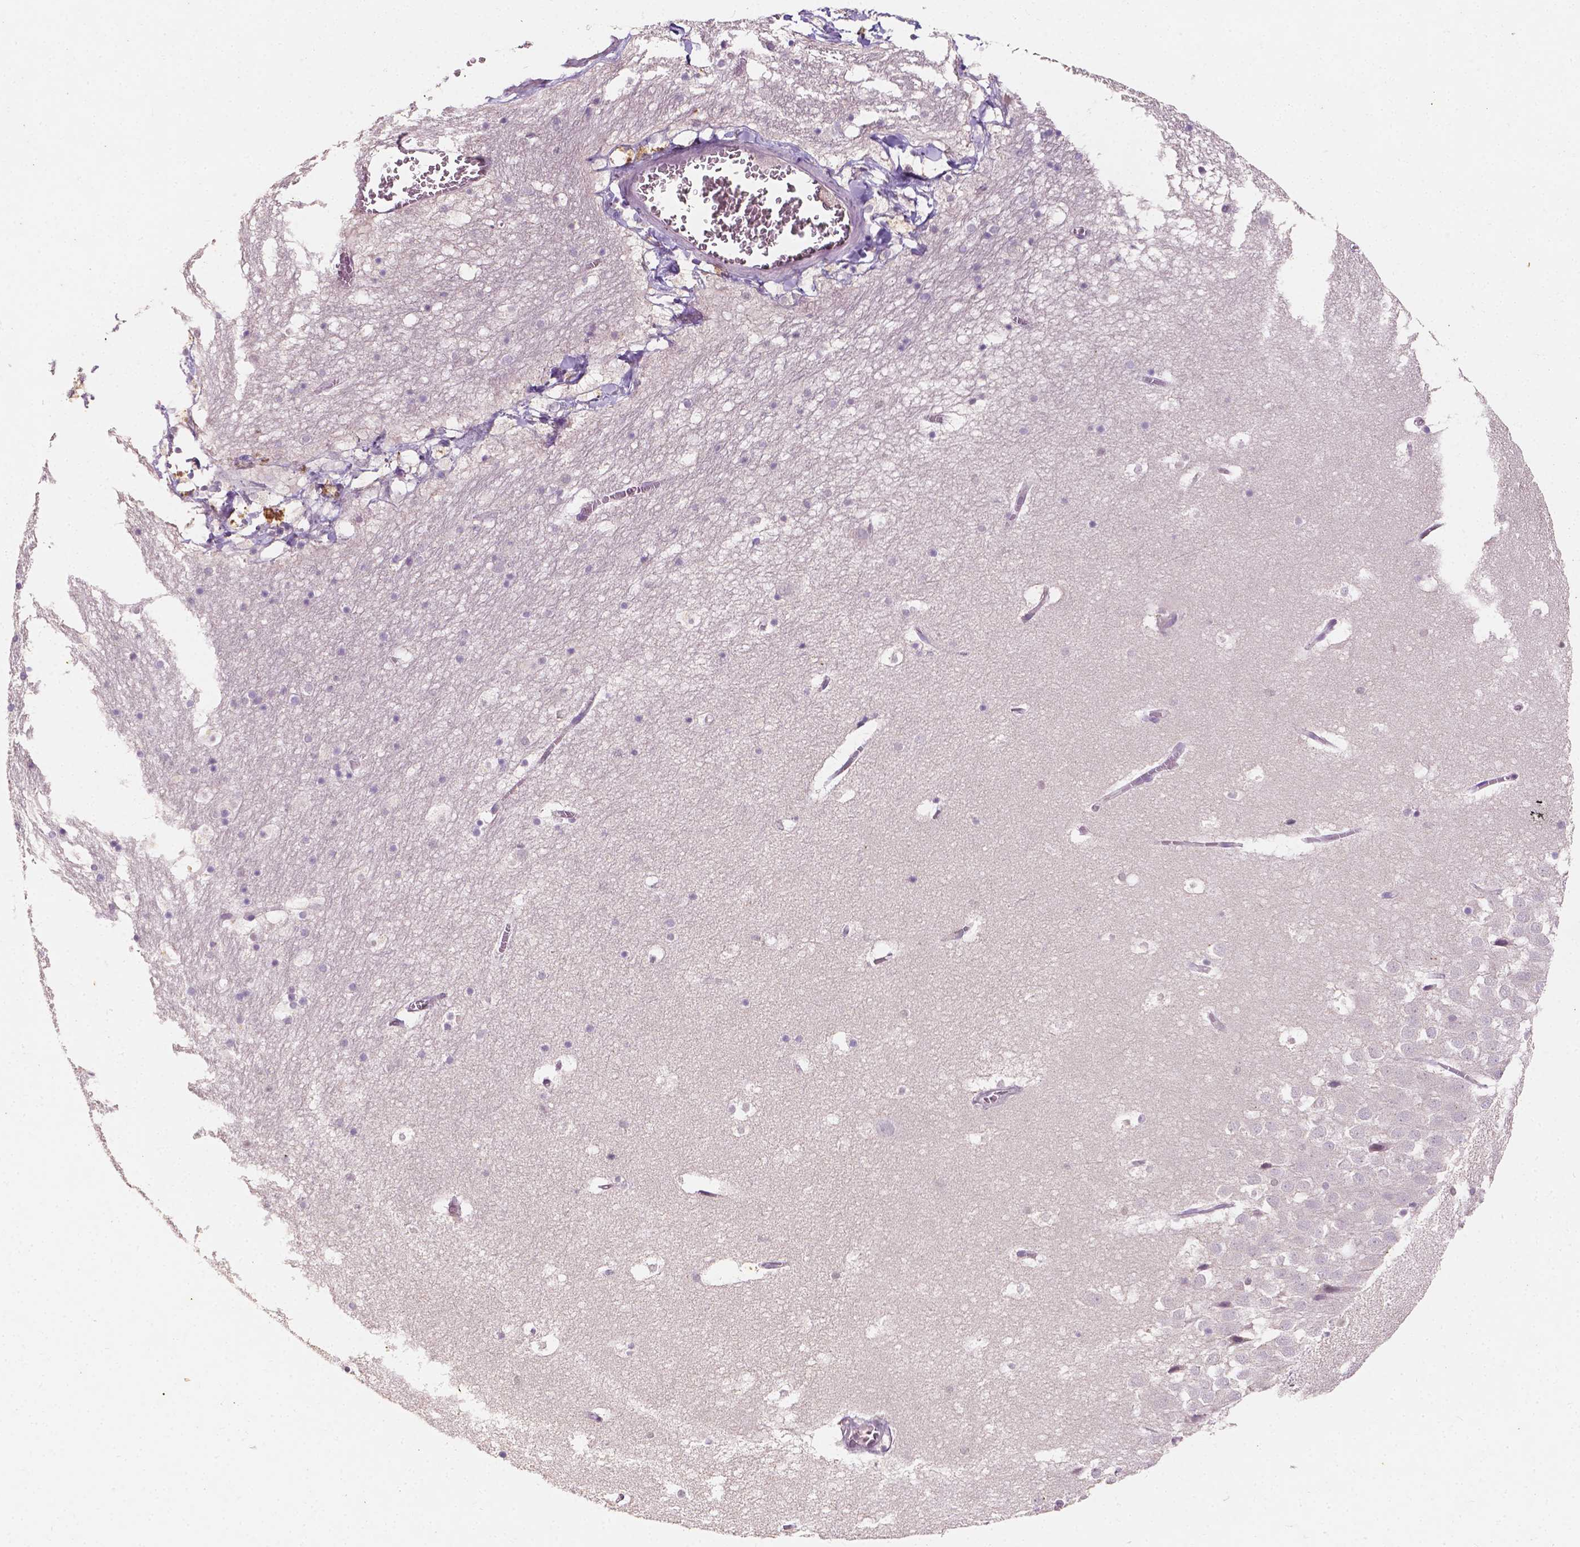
{"staining": {"intensity": "negative", "quantity": "none", "location": "none"}, "tissue": "hippocampus", "cell_type": "Glial cells", "image_type": "normal", "snomed": [{"axis": "morphology", "description": "Normal tissue, NOS"}, {"axis": "topography", "description": "Hippocampus"}], "caption": "Photomicrograph shows no protein expression in glial cells of benign hippocampus.", "gene": "TAL1", "patient": {"sex": "male", "age": 45}}